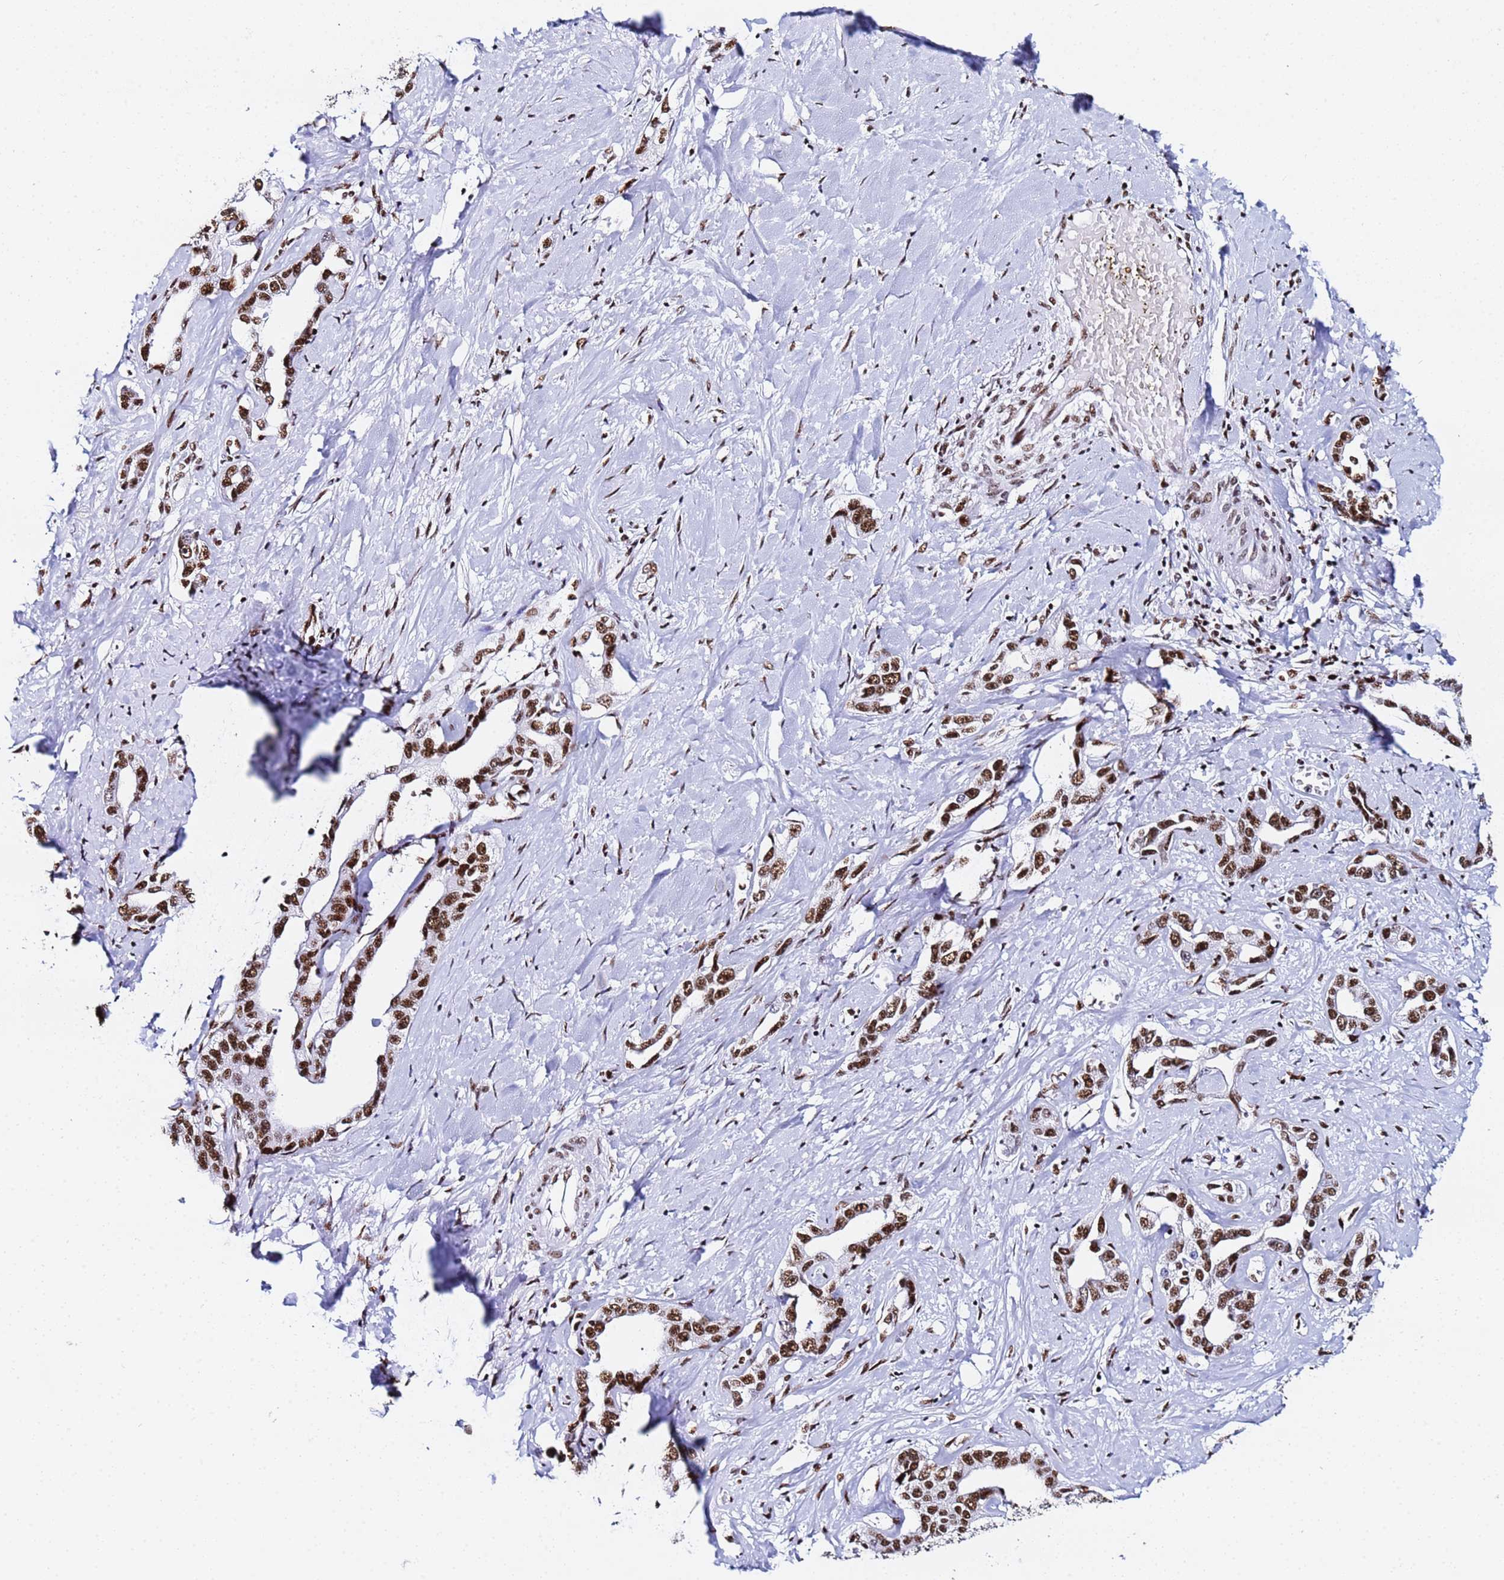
{"staining": {"intensity": "strong", "quantity": ">75%", "location": "nuclear"}, "tissue": "liver cancer", "cell_type": "Tumor cells", "image_type": "cancer", "snomed": [{"axis": "morphology", "description": "Cholangiocarcinoma"}, {"axis": "topography", "description": "Liver"}], "caption": "The image shows a brown stain indicating the presence of a protein in the nuclear of tumor cells in liver cancer.", "gene": "SNRPA1", "patient": {"sex": "male", "age": 59}}